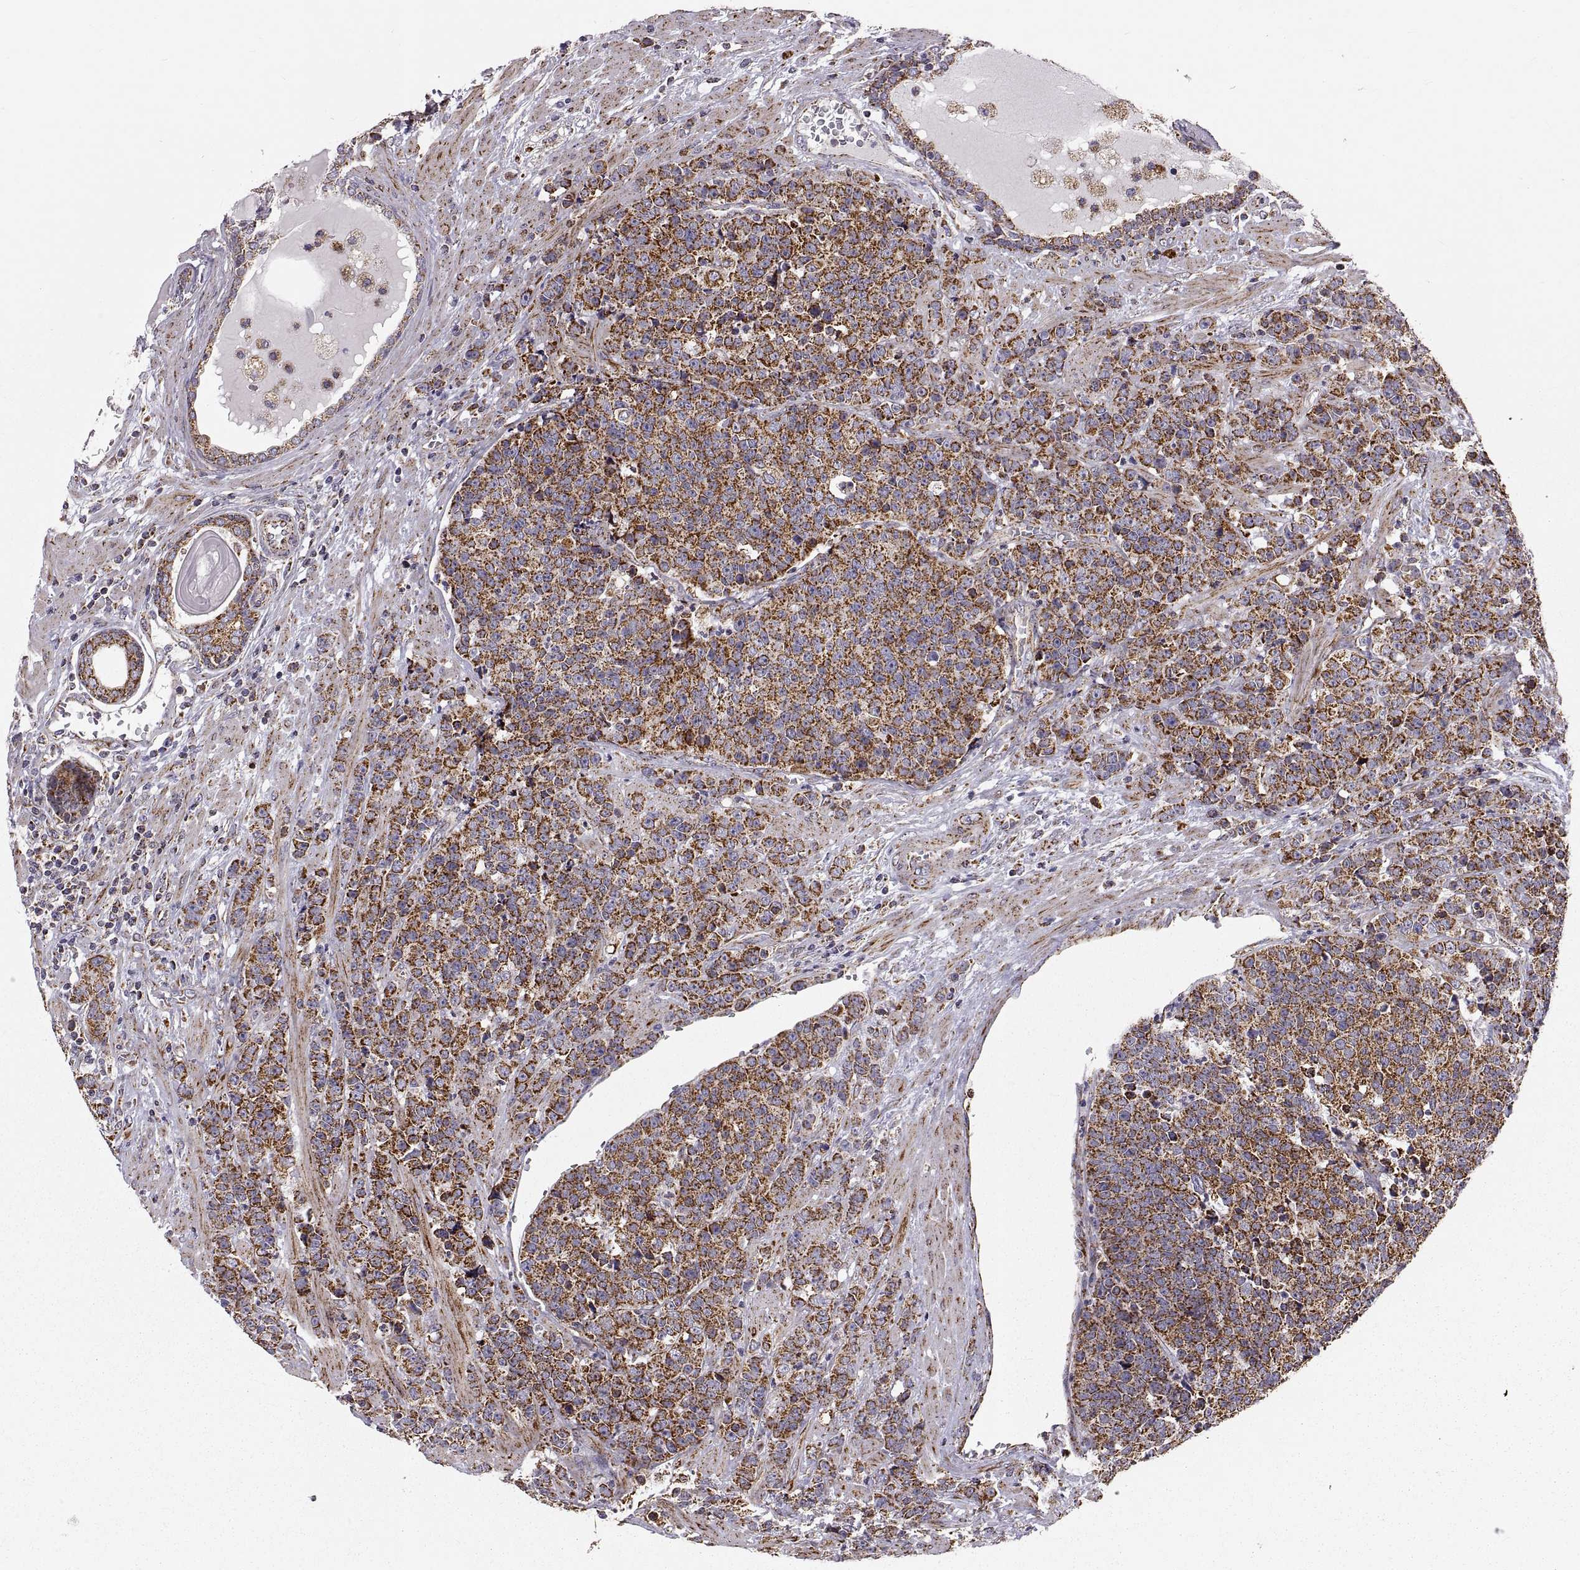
{"staining": {"intensity": "strong", "quantity": ">75%", "location": "cytoplasmic/membranous"}, "tissue": "prostate cancer", "cell_type": "Tumor cells", "image_type": "cancer", "snomed": [{"axis": "morphology", "description": "Adenocarcinoma, NOS"}, {"axis": "topography", "description": "Prostate"}], "caption": "High-power microscopy captured an immunohistochemistry (IHC) micrograph of prostate cancer, revealing strong cytoplasmic/membranous positivity in about >75% of tumor cells.", "gene": "ARSD", "patient": {"sex": "male", "age": 67}}